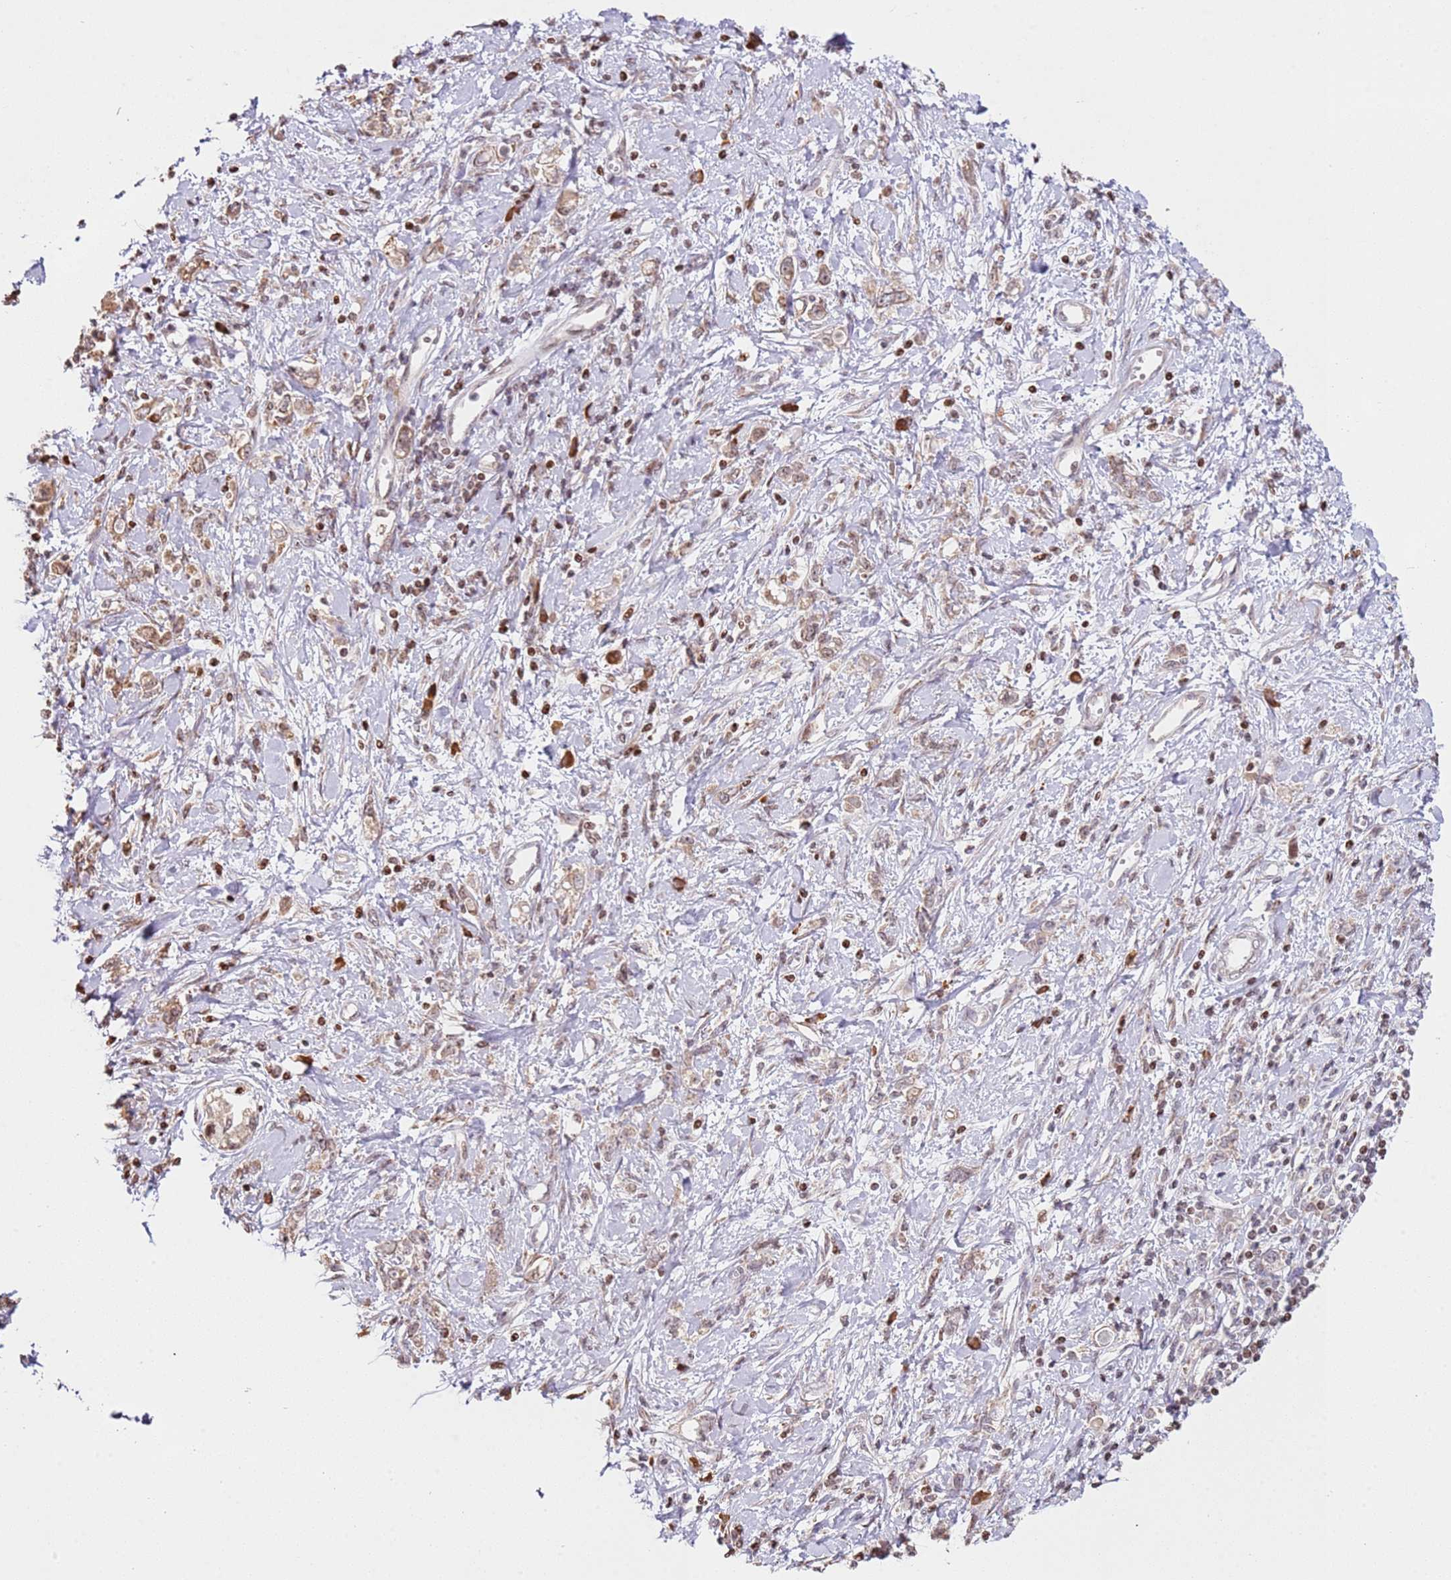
{"staining": {"intensity": "weak", "quantity": ">75%", "location": "cytoplasmic/membranous"}, "tissue": "stomach cancer", "cell_type": "Tumor cells", "image_type": "cancer", "snomed": [{"axis": "morphology", "description": "Adenocarcinoma, NOS"}, {"axis": "topography", "description": "Stomach"}], "caption": "Protein expression analysis of human stomach cancer reveals weak cytoplasmic/membranous expression in about >75% of tumor cells.", "gene": "SCAF1", "patient": {"sex": "female", "age": 76}}